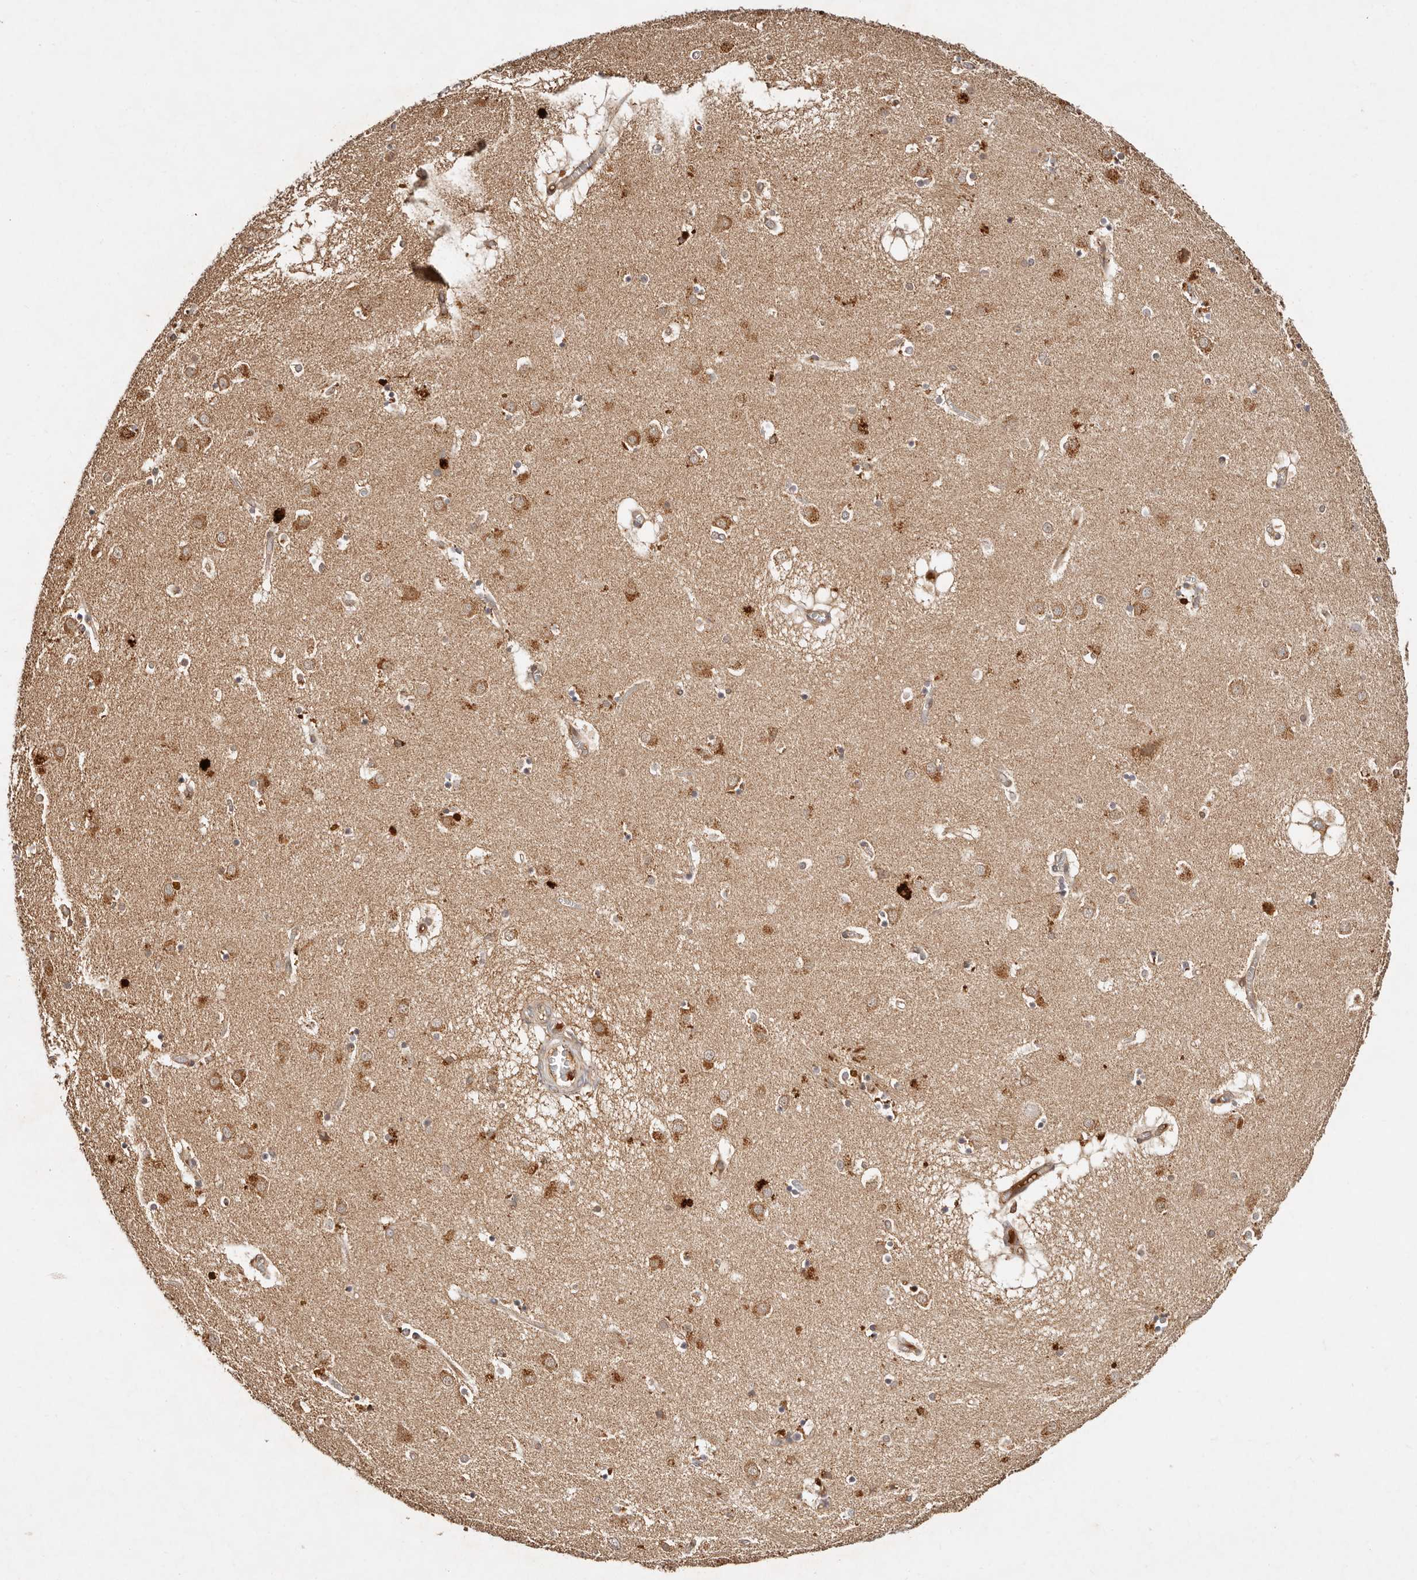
{"staining": {"intensity": "negative", "quantity": "none", "location": "none"}, "tissue": "caudate", "cell_type": "Glial cells", "image_type": "normal", "snomed": [{"axis": "morphology", "description": "Normal tissue, NOS"}, {"axis": "topography", "description": "Lateral ventricle wall"}], "caption": "Immunohistochemistry (IHC) of benign human caudate exhibits no positivity in glial cells.", "gene": "DENND11", "patient": {"sex": "male", "age": 70}}